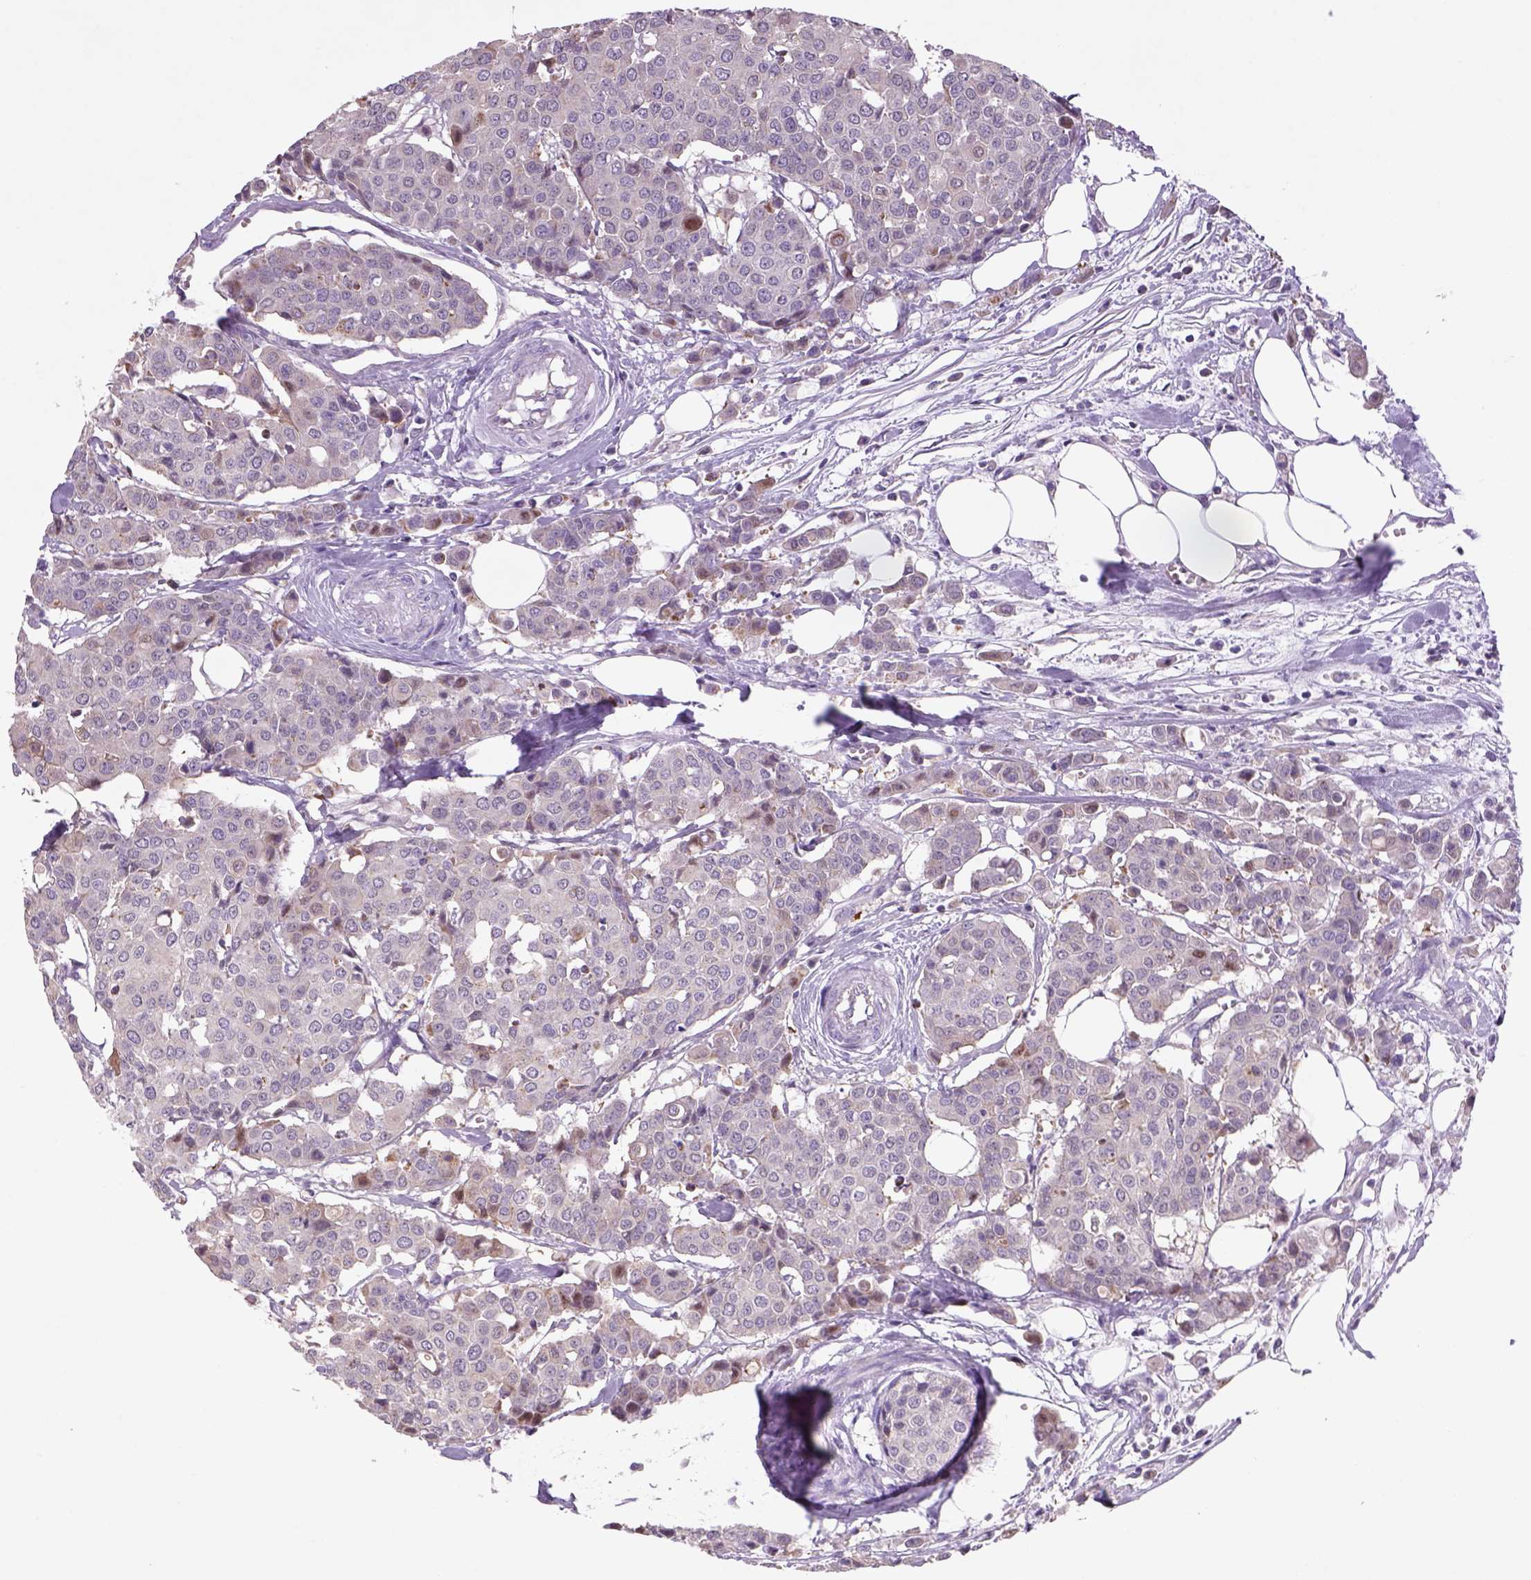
{"staining": {"intensity": "negative", "quantity": "none", "location": "none"}, "tissue": "carcinoid", "cell_type": "Tumor cells", "image_type": "cancer", "snomed": [{"axis": "morphology", "description": "Carcinoid, malignant, NOS"}, {"axis": "topography", "description": "Colon"}], "caption": "Protein analysis of carcinoid shows no significant staining in tumor cells.", "gene": "ADGRV1", "patient": {"sex": "male", "age": 81}}